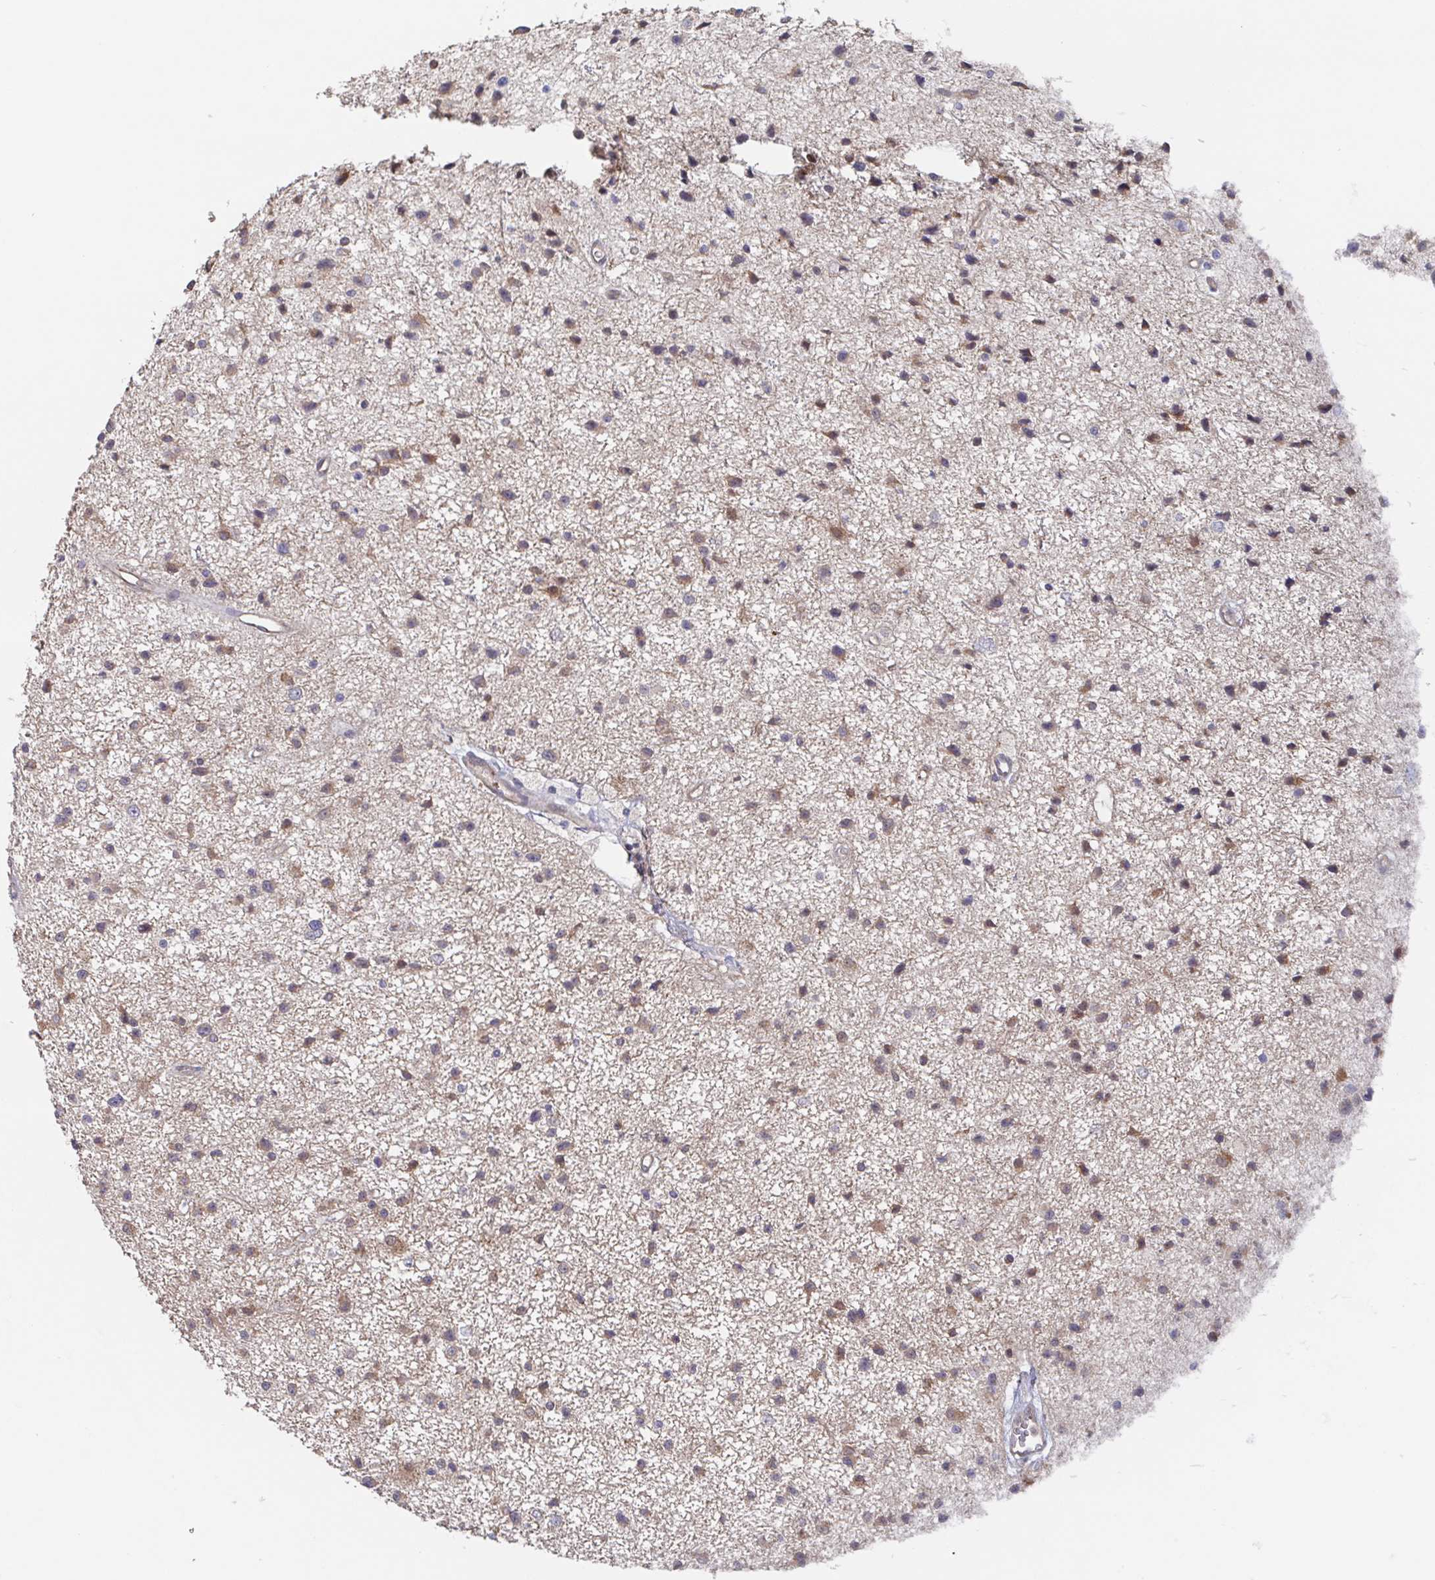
{"staining": {"intensity": "weak", "quantity": "25%-75%", "location": "cytoplasmic/membranous"}, "tissue": "glioma", "cell_type": "Tumor cells", "image_type": "cancer", "snomed": [{"axis": "morphology", "description": "Glioma, malignant, Low grade"}, {"axis": "topography", "description": "Brain"}], "caption": "Protein analysis of malignant low-grade glioma tissue demonstrates weak cytoplasmic/membranous expression in approximately 25%-75% of tumor cells. The protein is stained brown, and the nuclei are stained in blue (DAB (3,3'-diaminobenzidine) IHC with brightfield microscopy, high magnification).", "gene": "AGFG2", "patient": {"sex": "male", "age": 43}}